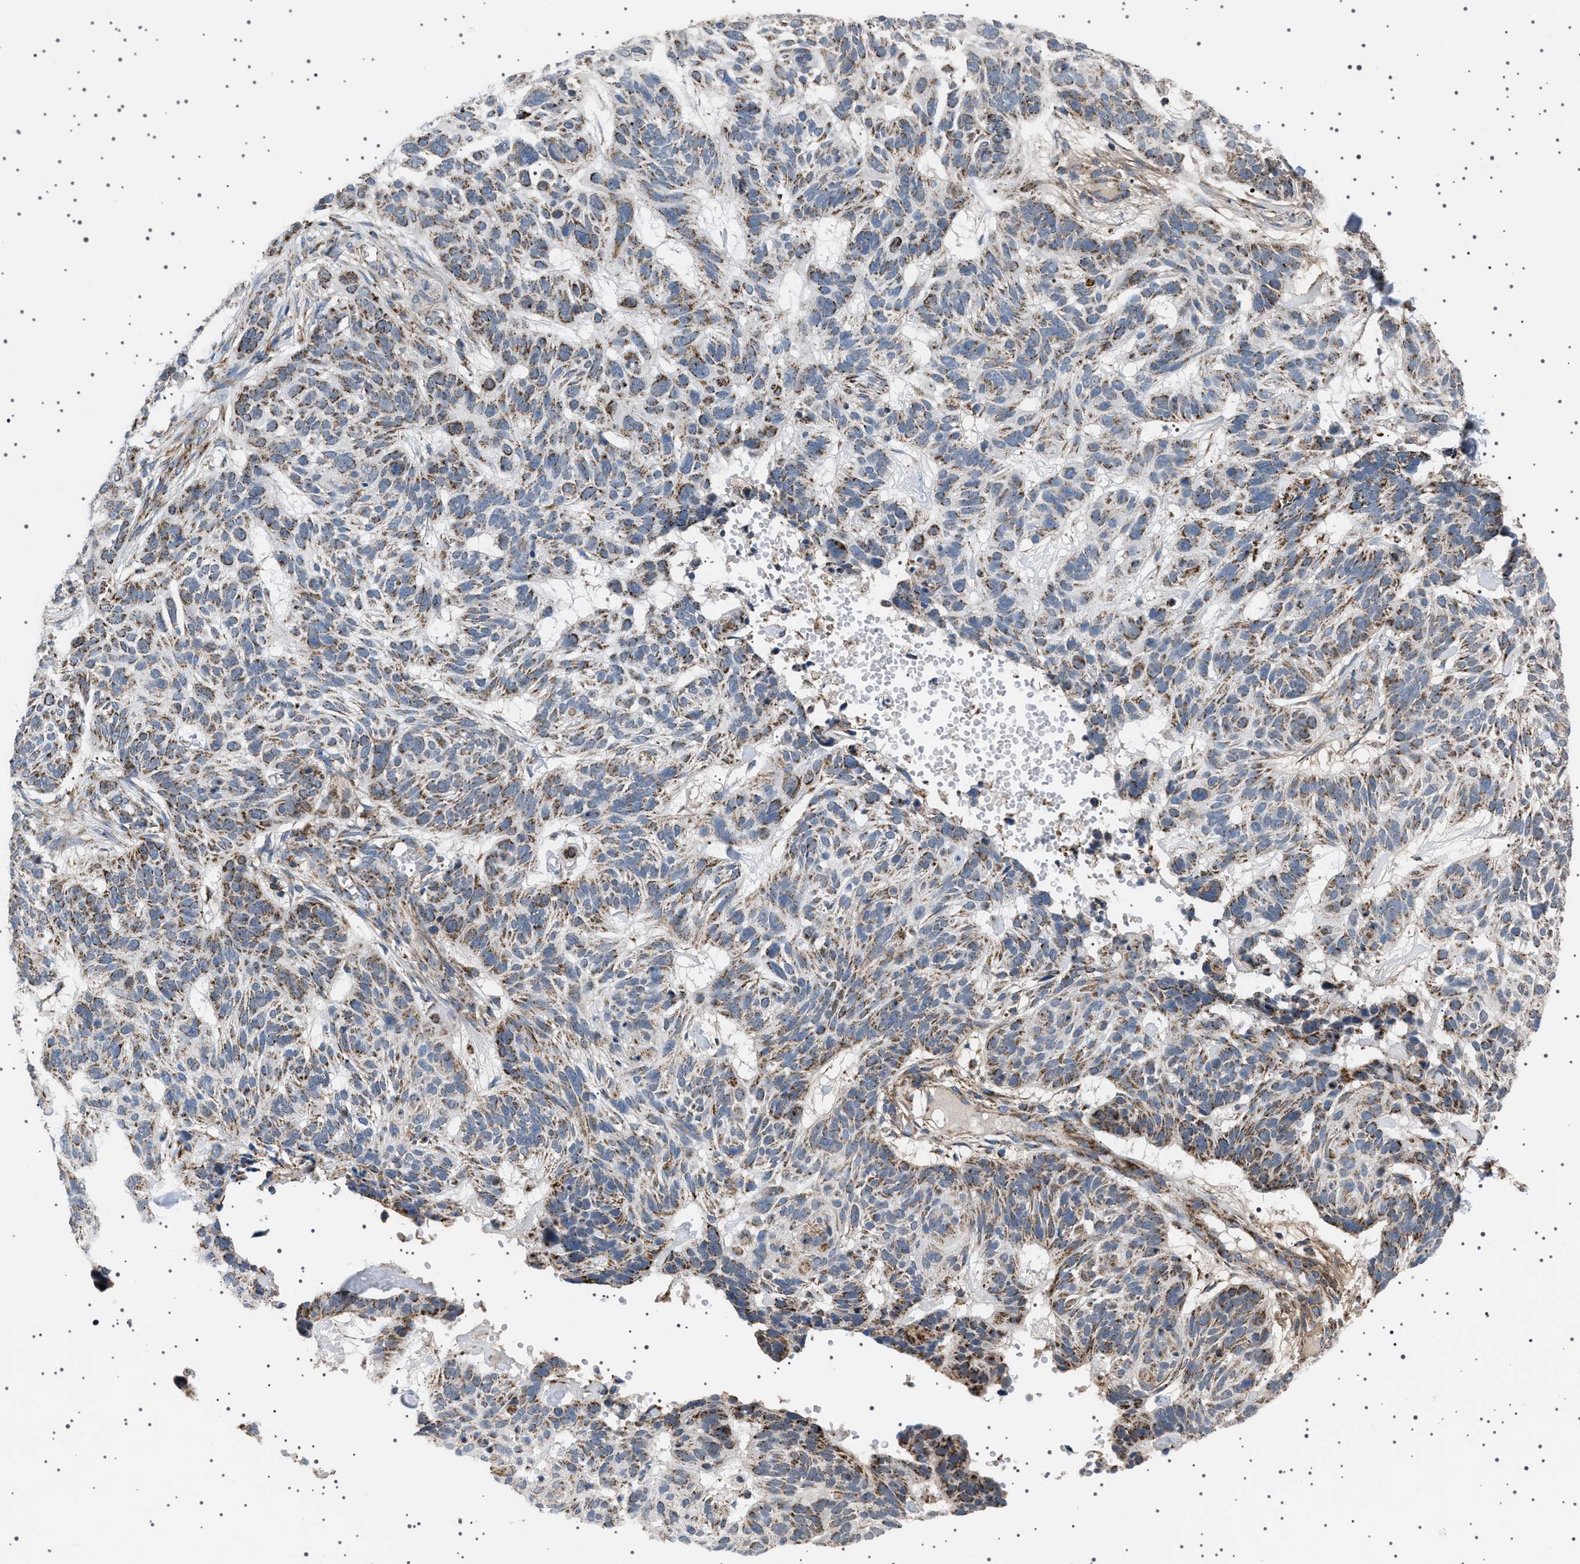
{"staining": {"intensity": "moderate", "quantity": "25%-75%", "location": "cytoplasmic/membranous"}, "tissue": "skin cancer", "cell_type": "Tumor cells", "image_type": "cancer", "snomed": [{"axis": "morphology", "description": "Basal cell carcinoma"}, {"axis": "topography", "description": "Skin"}], "caption": "Protein analysis of skin cancer tissue reveals moderate cytoplasmic/membranous staining in approximately 25%-75% of tumor cells.", "gene": "UBXN8", "patient": {"sex": "male", "age": 85}}